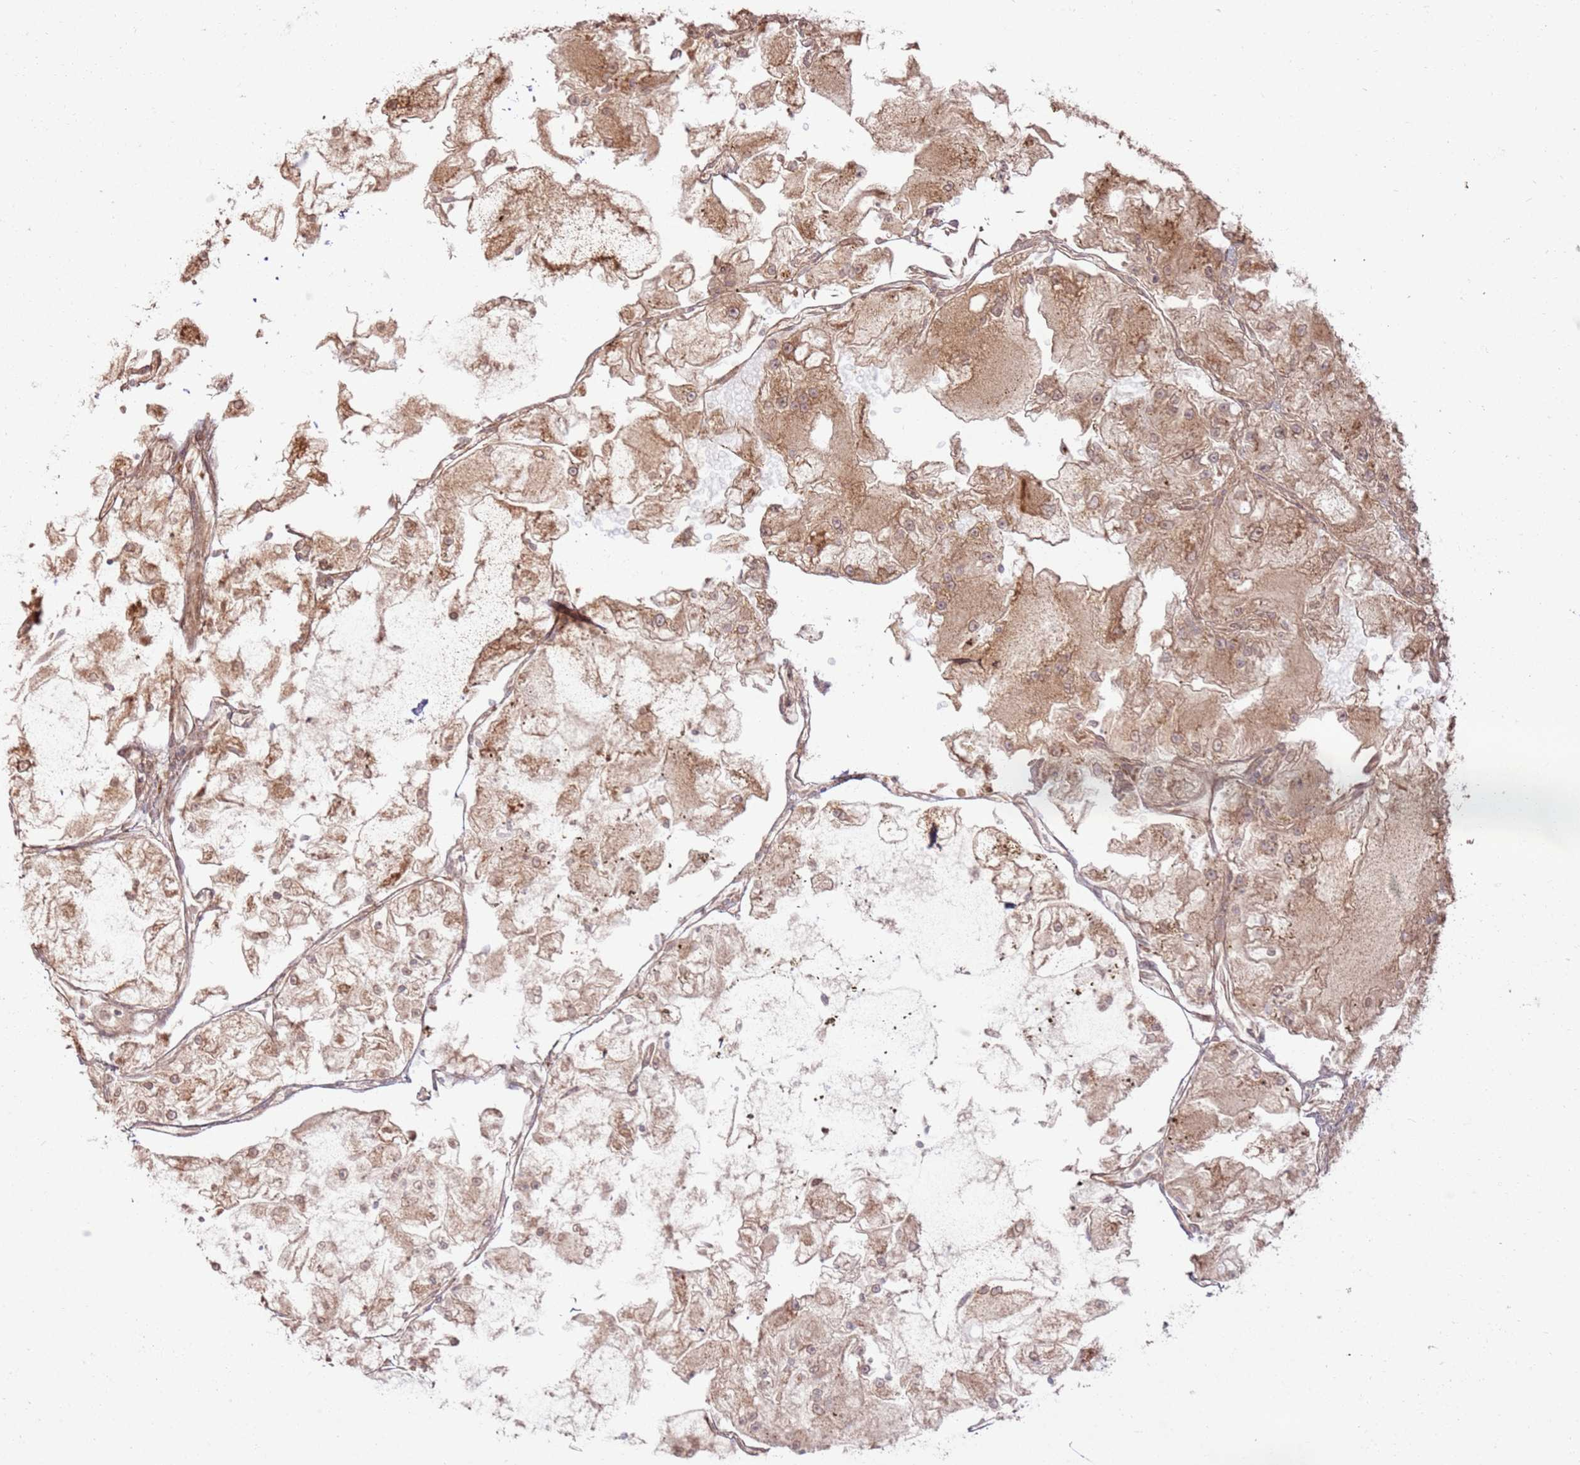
{"staining": {"intensity": "moderate", "quantity": ">75%", "location": "cytoplasmic/membranous"}, "tissue": "renal cancer", "cell_type": "Tumor cells", "image_type": "cancer", "snomed": [{"axis": "morphology", "description": "Adenocarcinoma, NOS"}, {"axis": "topography", "description": "Kidney"}], "caption": "Moderate cytoplasmic/membranous positivity for a protein is appreciated in approximately >75% of tumor cells of renal cancer using immunohistochemistry (IHC).", "gene": "TBC1D13", "patient": {"sex": "female", "age": 72}}